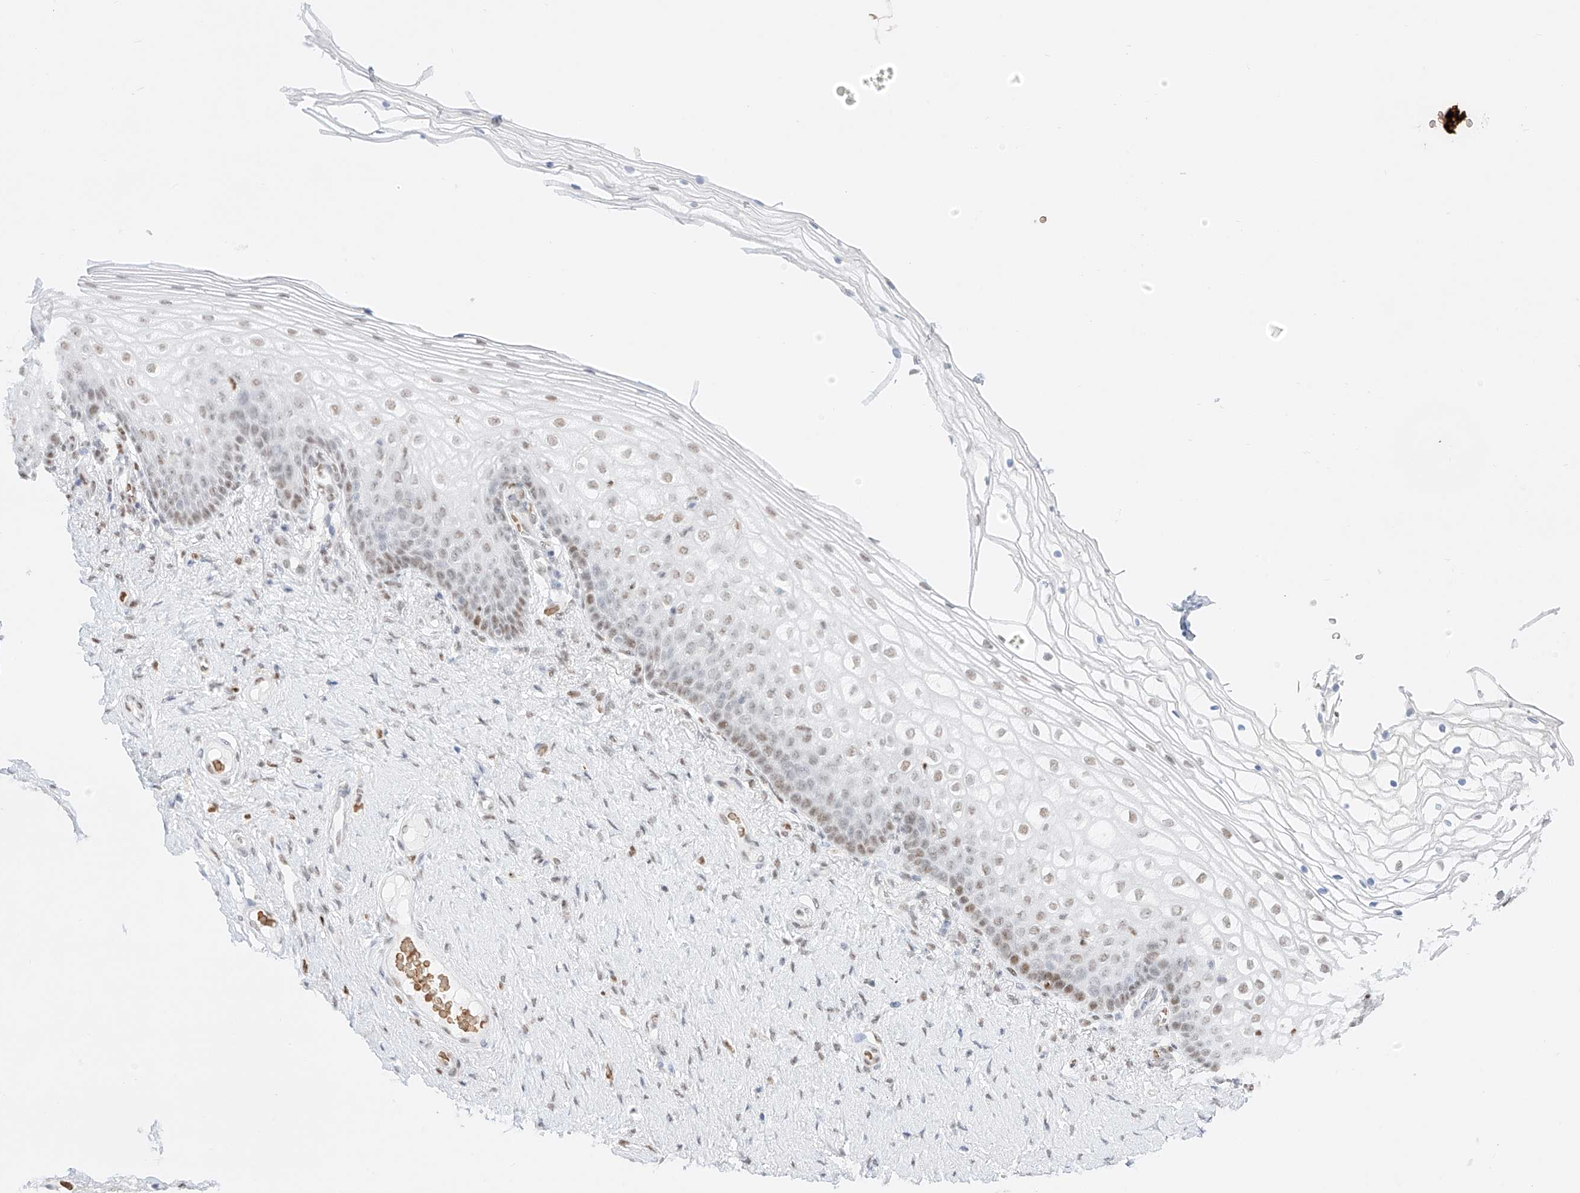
{"staining": {"intensity": "weak", "quantity": "<25%", "location": "nuclear"}, "tissue": "vagina", "cell_type": "Squamous epithelial cells", "image_type": "normal", "snomed": [{"axis": "morphology", "description": "Normal tissue, NOS"}, {"axis": "topography", "description": "Vagina"}], "caption": "Immunohistochemistry (IHC) of unremarkable human vagina displays no positivity in squamous epithelial cells. The staining was performed using DAB to visualize the protein expression in brown, while the nuclei were stained in blue with hematoxylin (Magnification: 20x).", "gene": "APIP", "patient": {"sex": "female", "age": 60}}